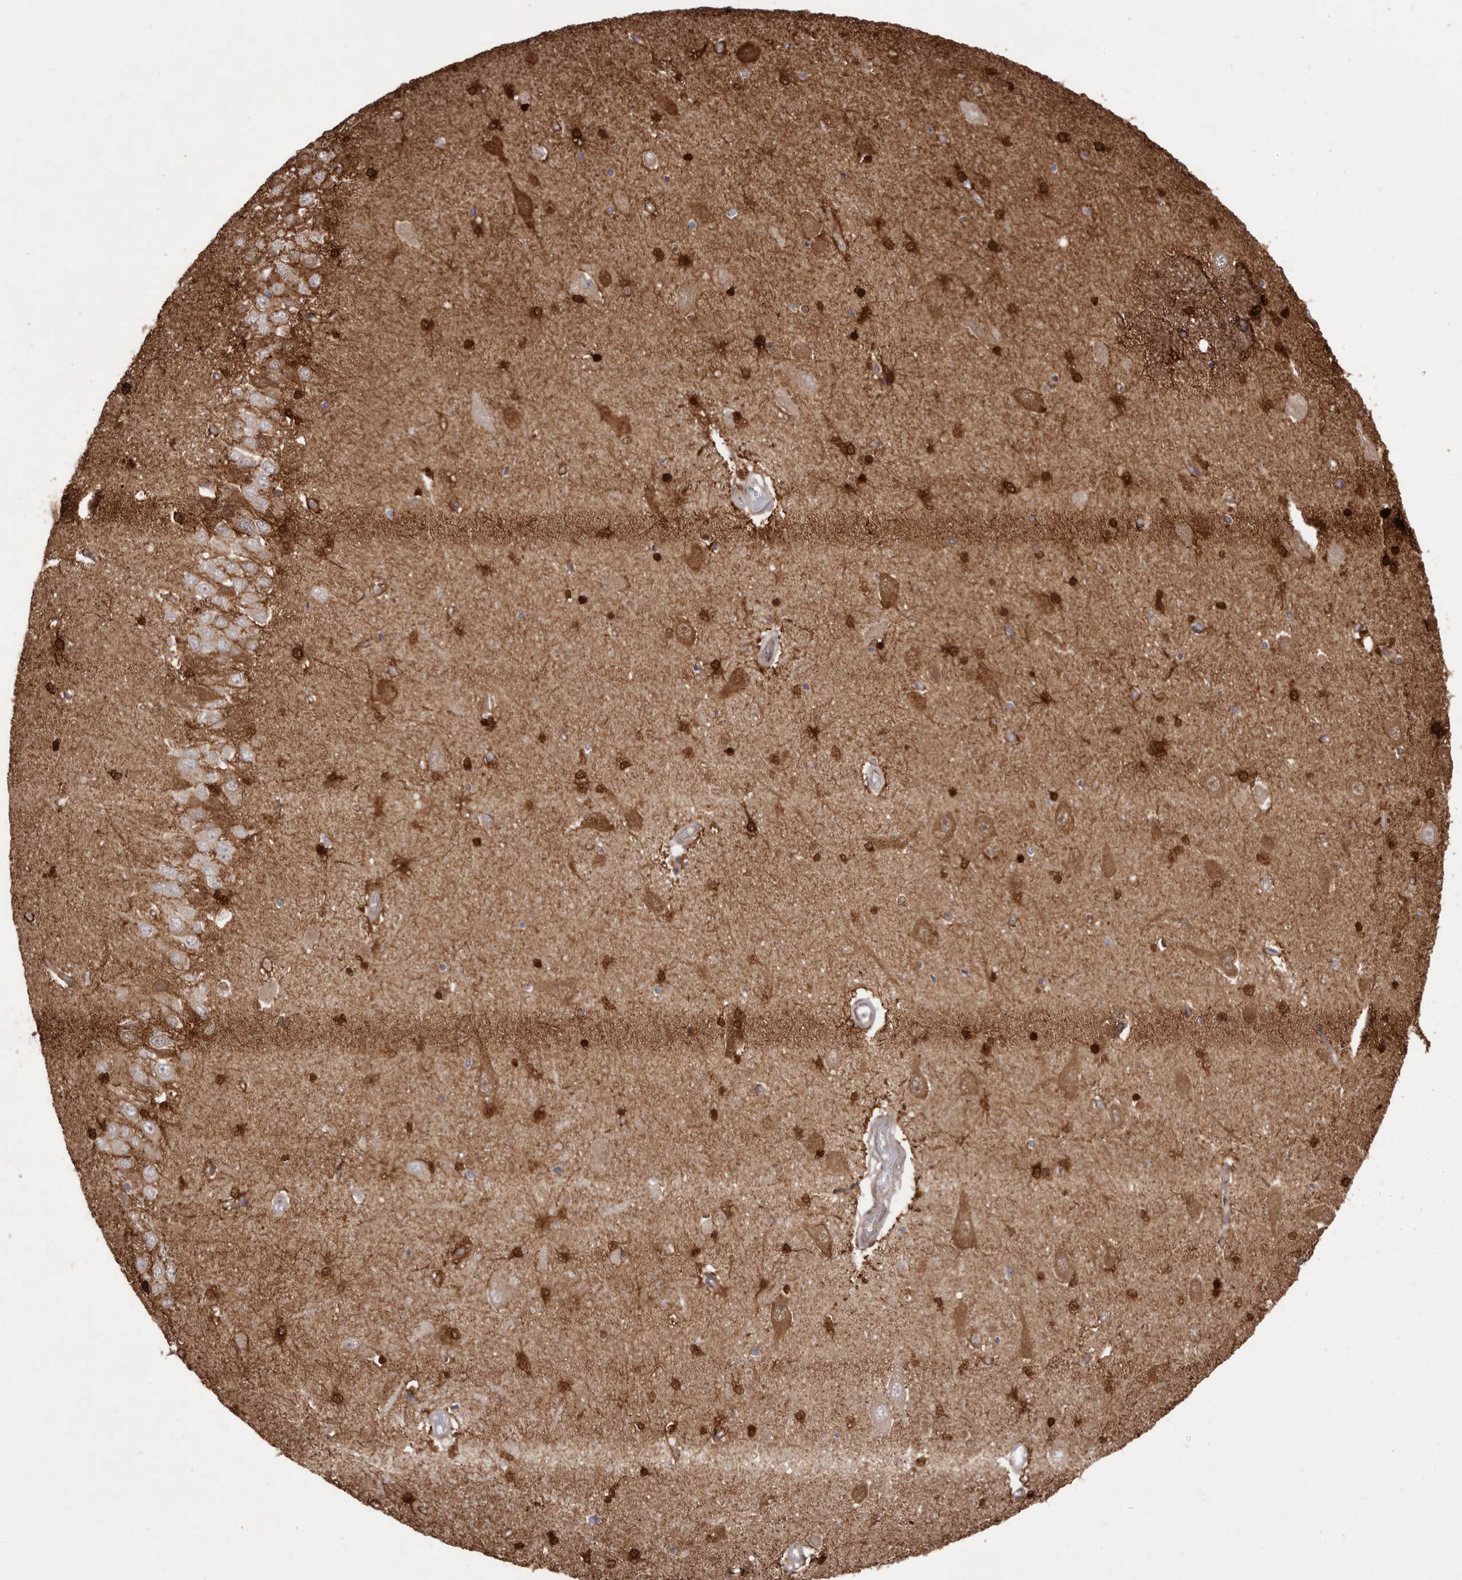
{"staining": {"intensity": "strong", "quantity": ">75%", "location": "cytoplasmic/membranous,nuclear"}, "tissue": "hippocampus", "cell_type": "Glial cells", "image_type": "normal", "snomed": [{"axis": "morphology", "description": "Normal tissue, NOS"}, {"axis": "topography", "description": "Hippocampus"}], "caption": "A brown stain highlights strong cytoplasmic/membranous,nuclear staining of a protein in glial cells of normal hippocampus.", "gene": "GFOD1", "patient": {"sex": "male", "age": 45}}